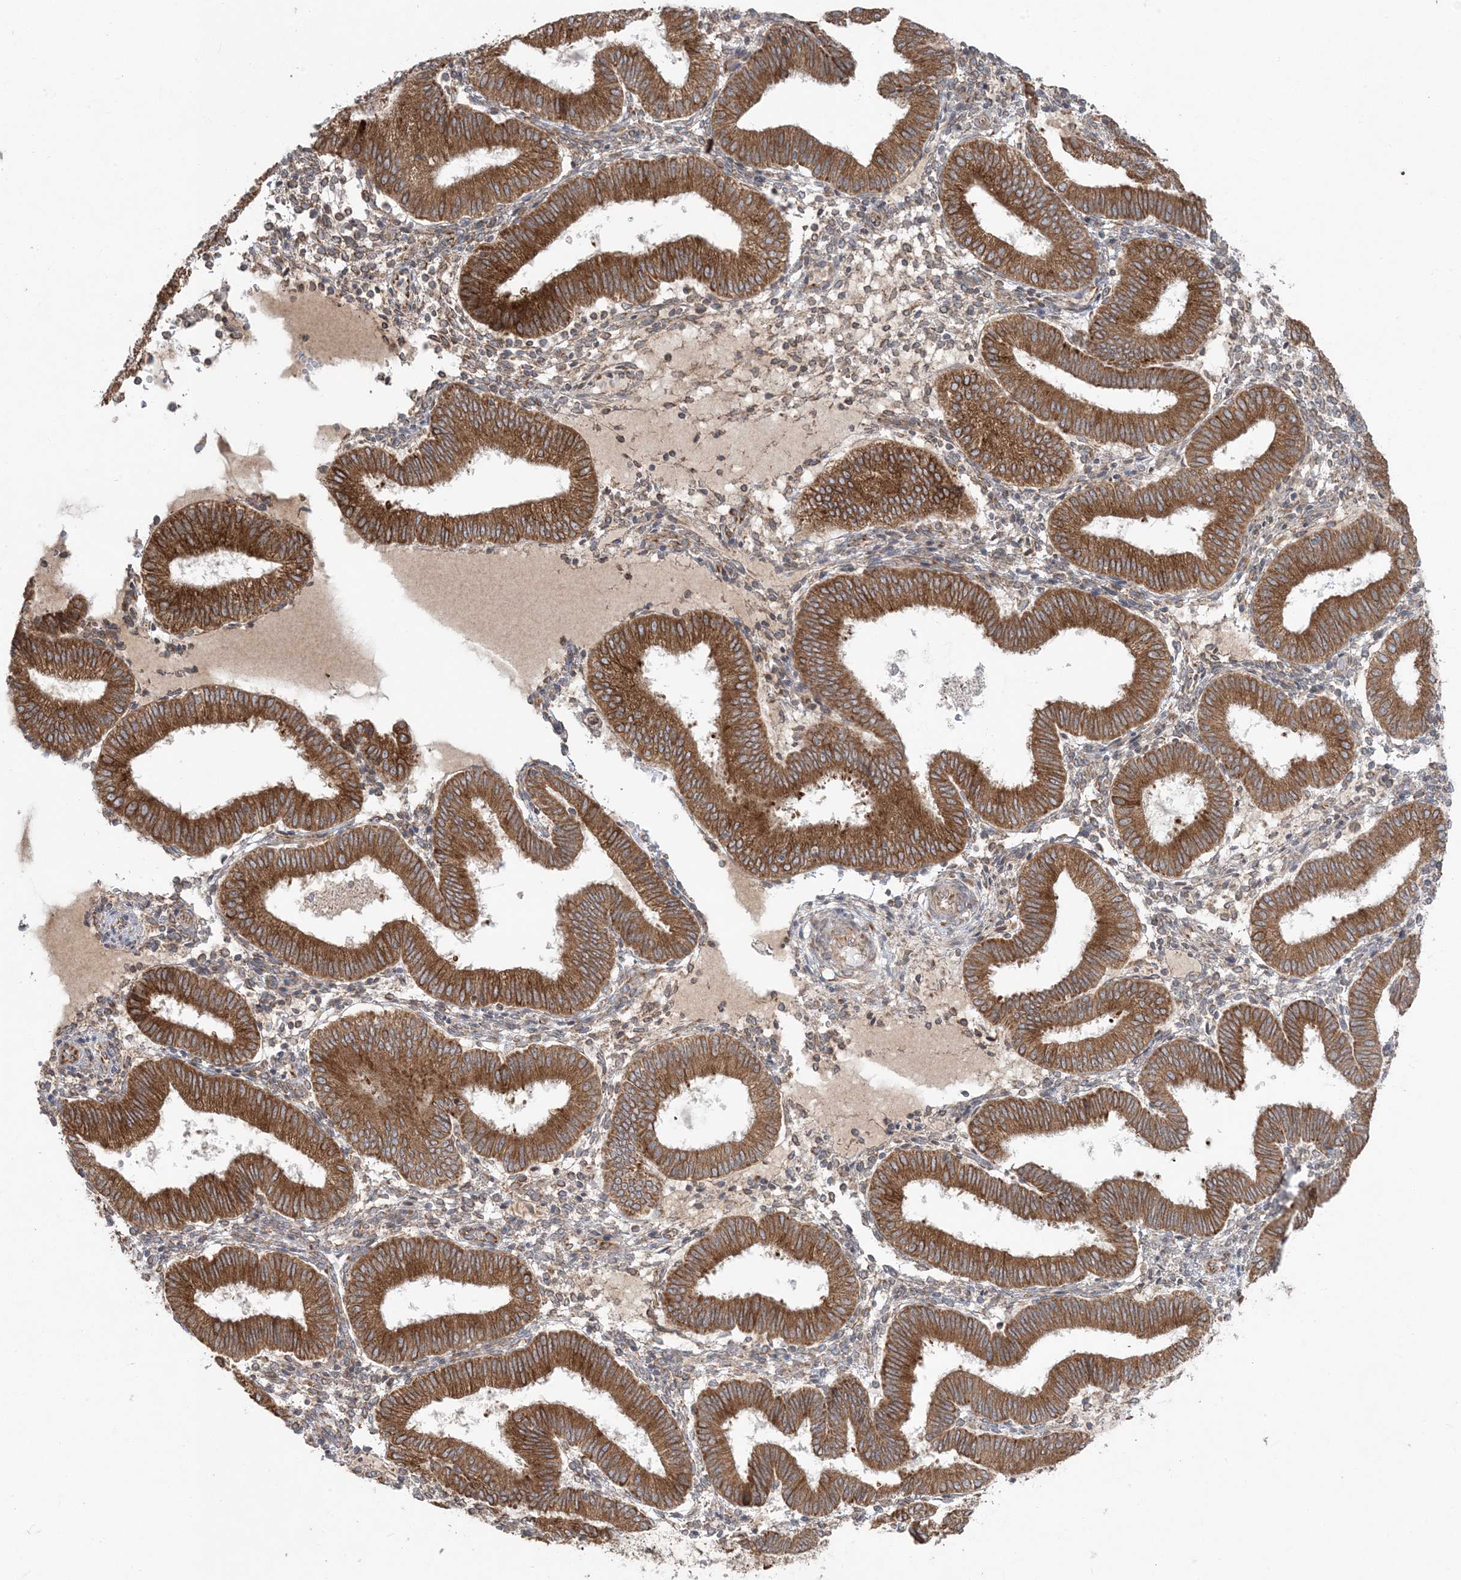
{"staining": {"intensity": "moderate", "quantity": "25%-75%", "location": "cytoplasmic/membranous"}, "tissue": "endometrium", "cell_type": "Cells in endometrial stroma", "image_type": "normal", "snomed": [{"axis": "morphology", "description": "Normal tissue, NOS"}, {"axis": "topography", "description": "Endometrium"}], "caption": "Protein analysis of normal endometrium exhibits moderate cytoplasmic/membranous positivity in about 25%-75% of cells in endometrial stroma. (IHC, brightfield microscopy, high magnification).", "gene": "UBXN4", "patient": {"sex": "female", "age": 39}}